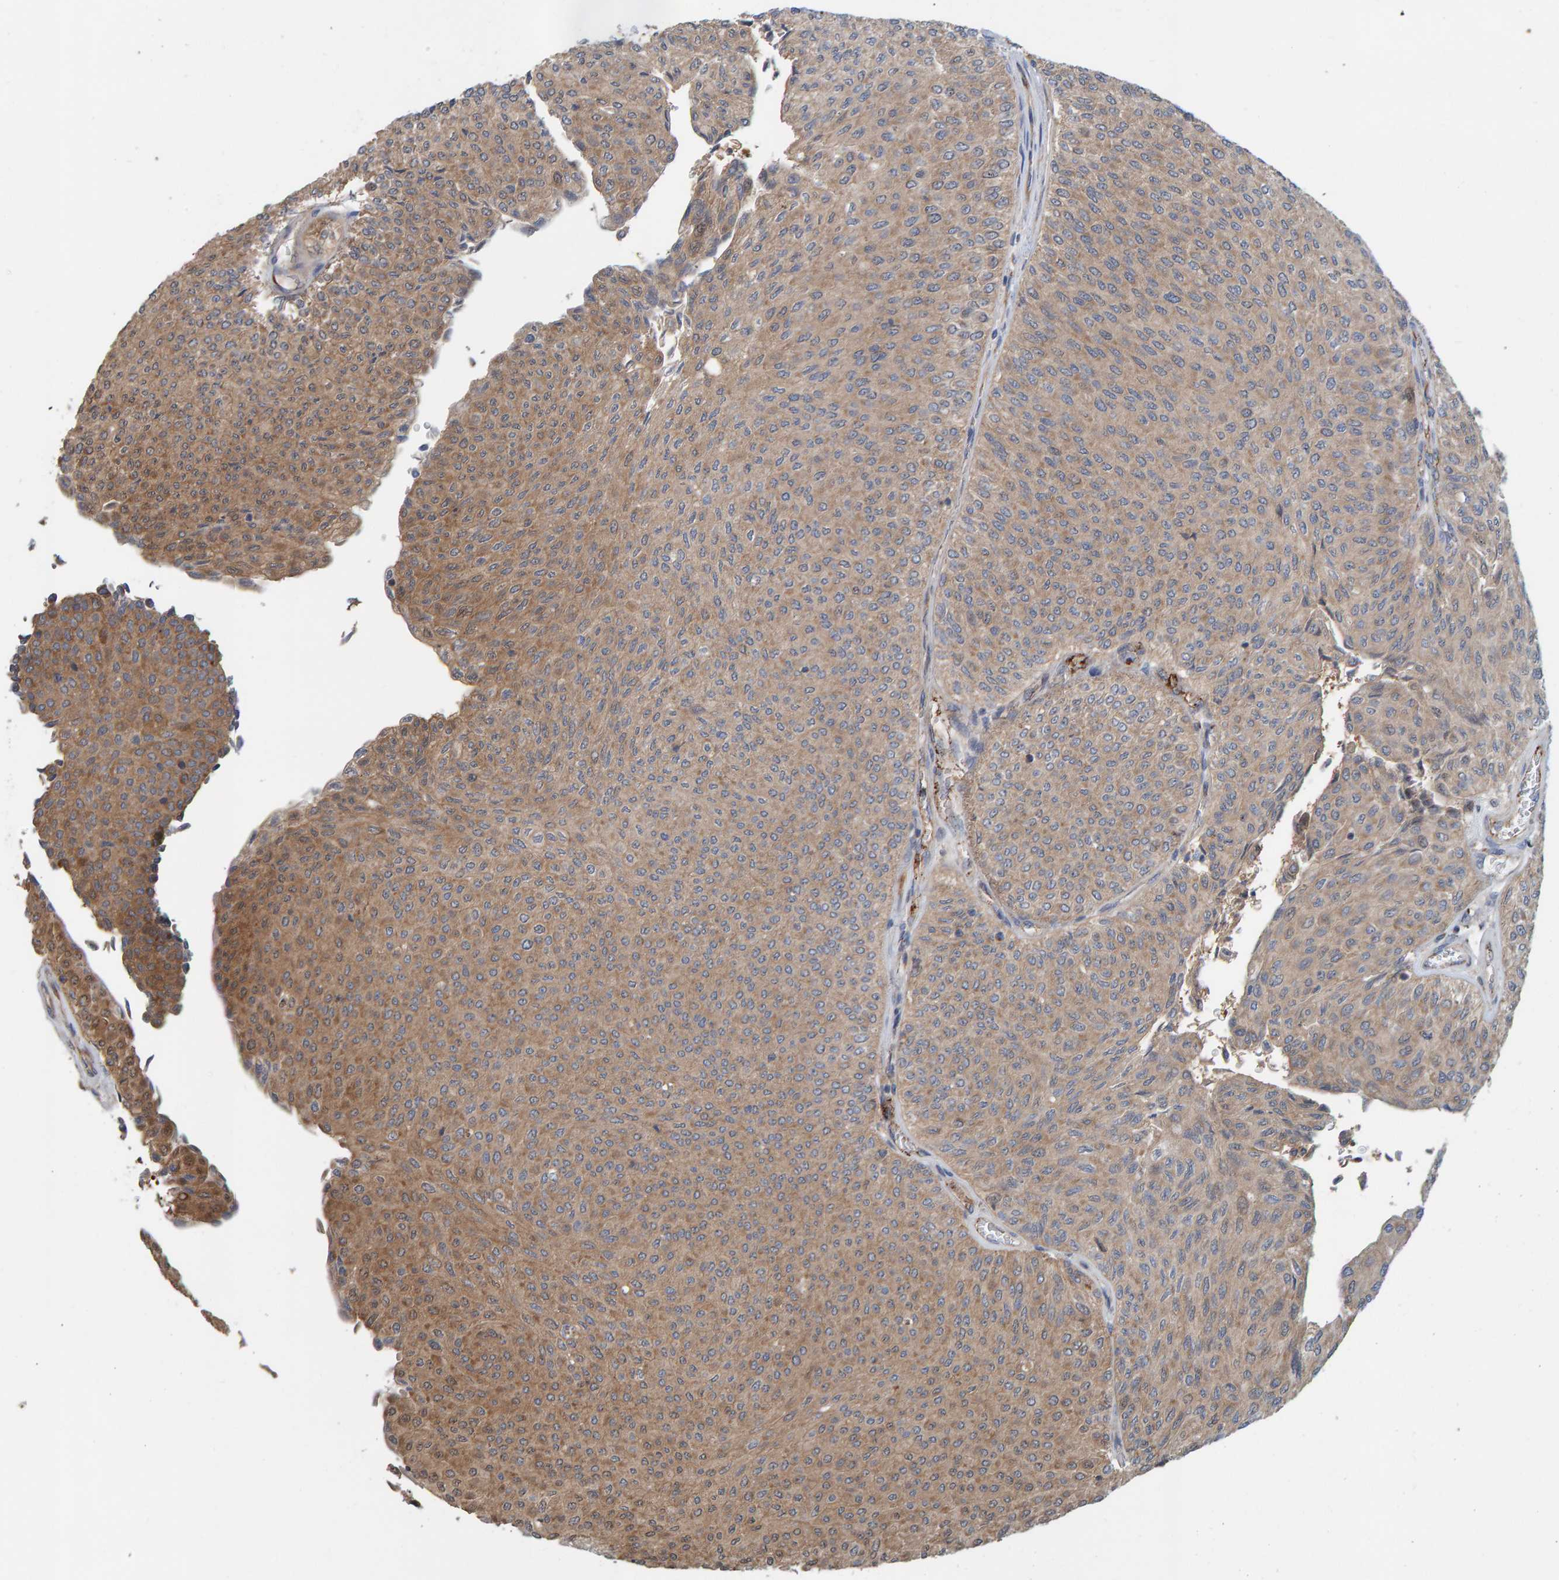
{"staining": {"intensity": "moderate", "quantity": ">75%", "location": "cytoplasmic/membranous"}, "tissue": "urothelial cancer", "cell_type": "Tumor cells", "image_type": "cancer", "snomed": [{"axis": "morphology", "description": "Urothelial carcinoma, Low grade"}, {"axis": "topography", "description": "Urinary bladder"}], "caption": "Urothelial cancer stained with a protein marker shows moderate staining in tumor cells.", "gene": "KIAA0753", "patient": {"sex": "male", "age": 78}}